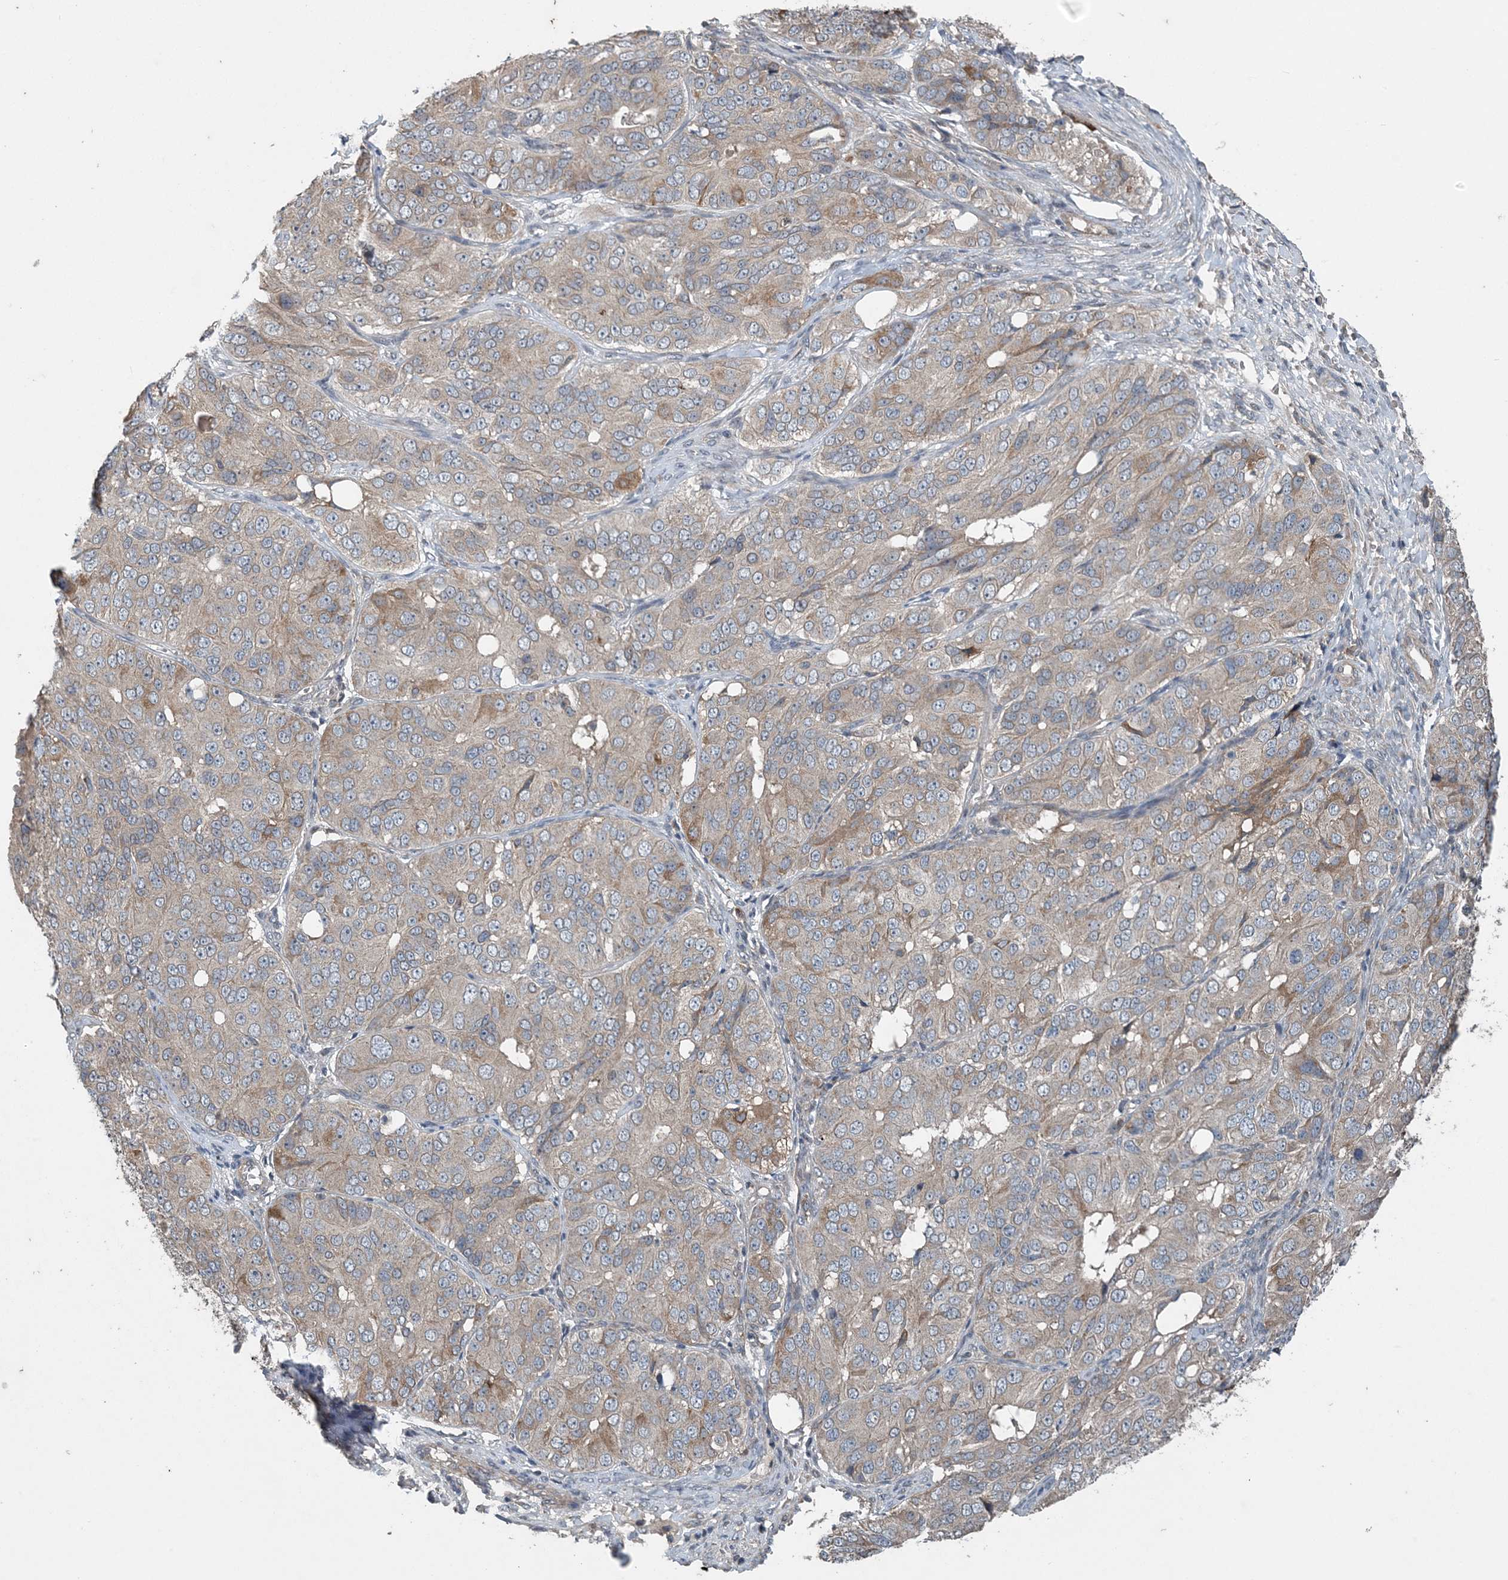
{"staining": {"intensity": "weak", "quantity": "<25%", "location": "cytoplasmic/membranous"}, "tissue": "ovarian cancer", "cell_type": "Tumor cells", "image_type": "cancer", "snomed": [{"axis": "morphology", "description": "Carcinoma, endometroid"}, {"axis": "topography", "description": "Ovary"}], "caption": "This photomicrograph is of ovarian endometroid carcinoma stained with immunohistochemistry (IHC) to label a protein in brown with the nuclei are counter-stained blue. There is no staining in tumor cells.", "gene": "MYO9B", "patient": {"sex": "female", "age": 51}}